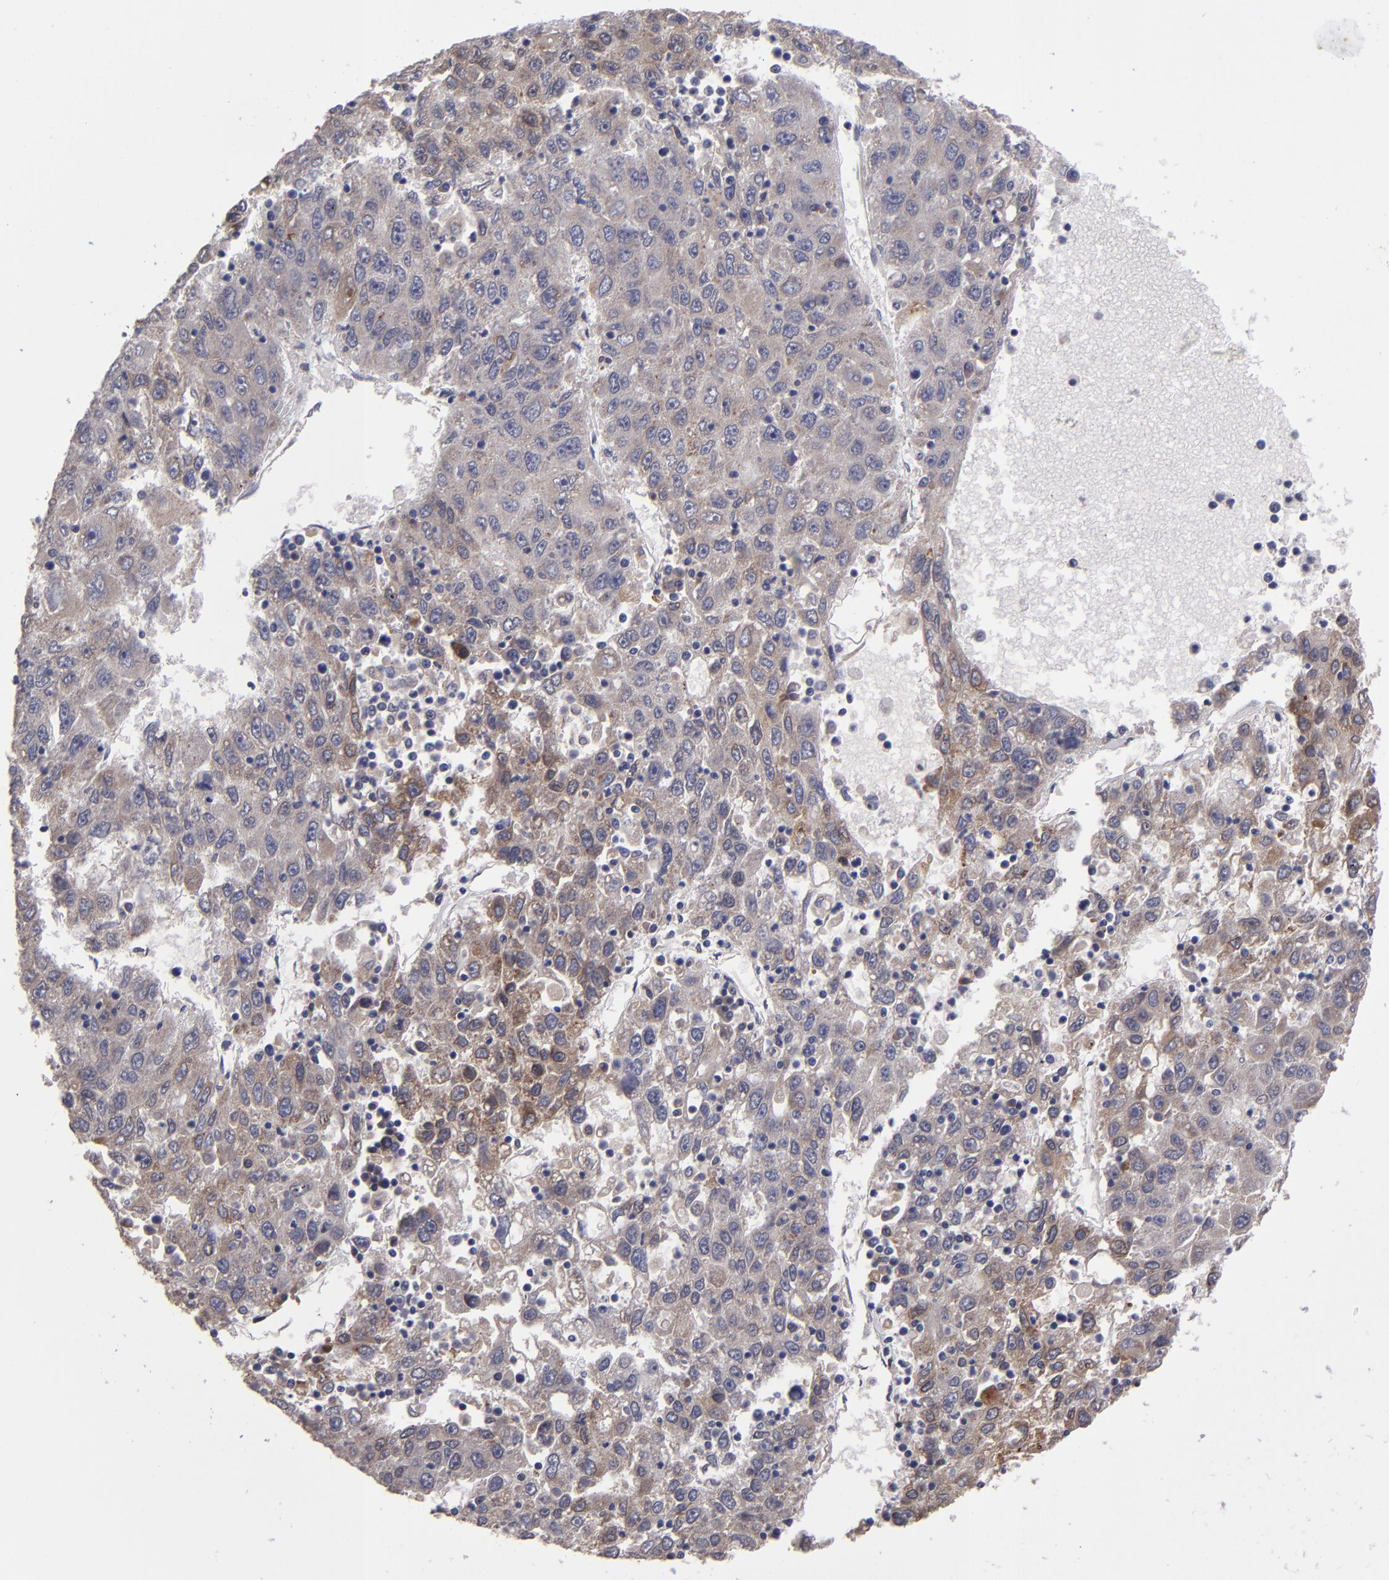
{"staining": {"intensity": "weak", "quantity": ">75%", "location": "cytoplasmic/membranous"}, "tissue": "liver cancer", "cell_type": "Tumor cells", "image_type": "cancer", "snomed": [{"axis": "morphology", "description": "Carcinoma, Hepatocellular, NOS"}, {"axis": "topography", "description": "Liver"}], "caption": "Liver cancer stained with a brown dye shows weak cytoplasmic/membranous positive staining in approximately >75% of tumor cells.", "gene": "IL12A", "patient": {"sex": "male", "age": 49}}